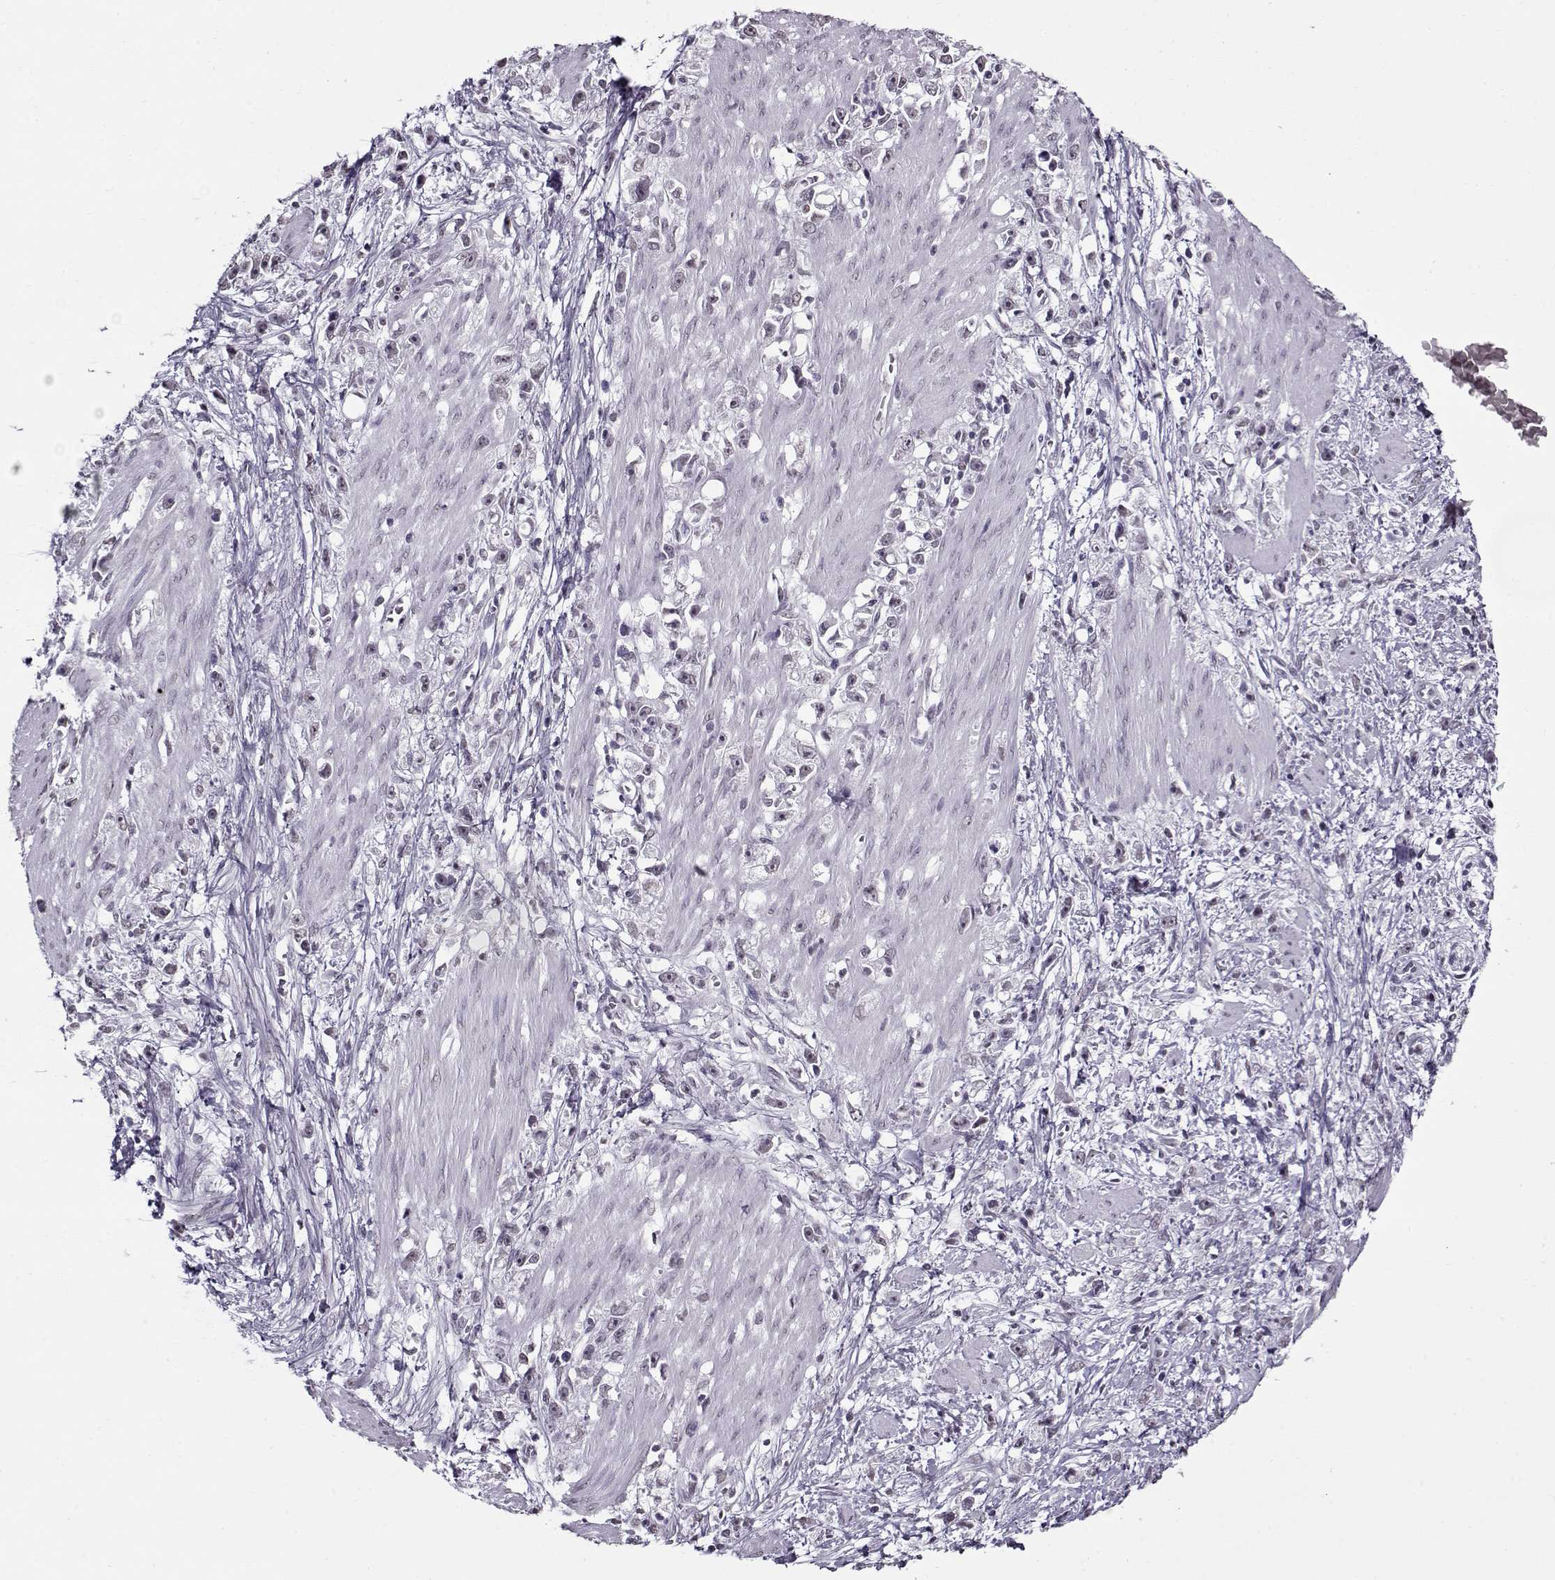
{"staining": {"intensity": "negative", "quantity": "none", "location": "none"}, "tissue": "stomach cancer", "cell_type": "Tumor cells", "image_type": "cancer", "snomed": [{"axis": "morphology", "description": "Adenocarcinoma, NOS"}, {"axis": "topography", "description": "Stomach"}], "caption": "A high-resolution histopathology image shows immunohistochemistry (IHC) staining of stomach cancer, which reveals no significant positivity in tumor cells.", "gene": "PRMT8", "patient": {"sex": "female", "age": 59}}